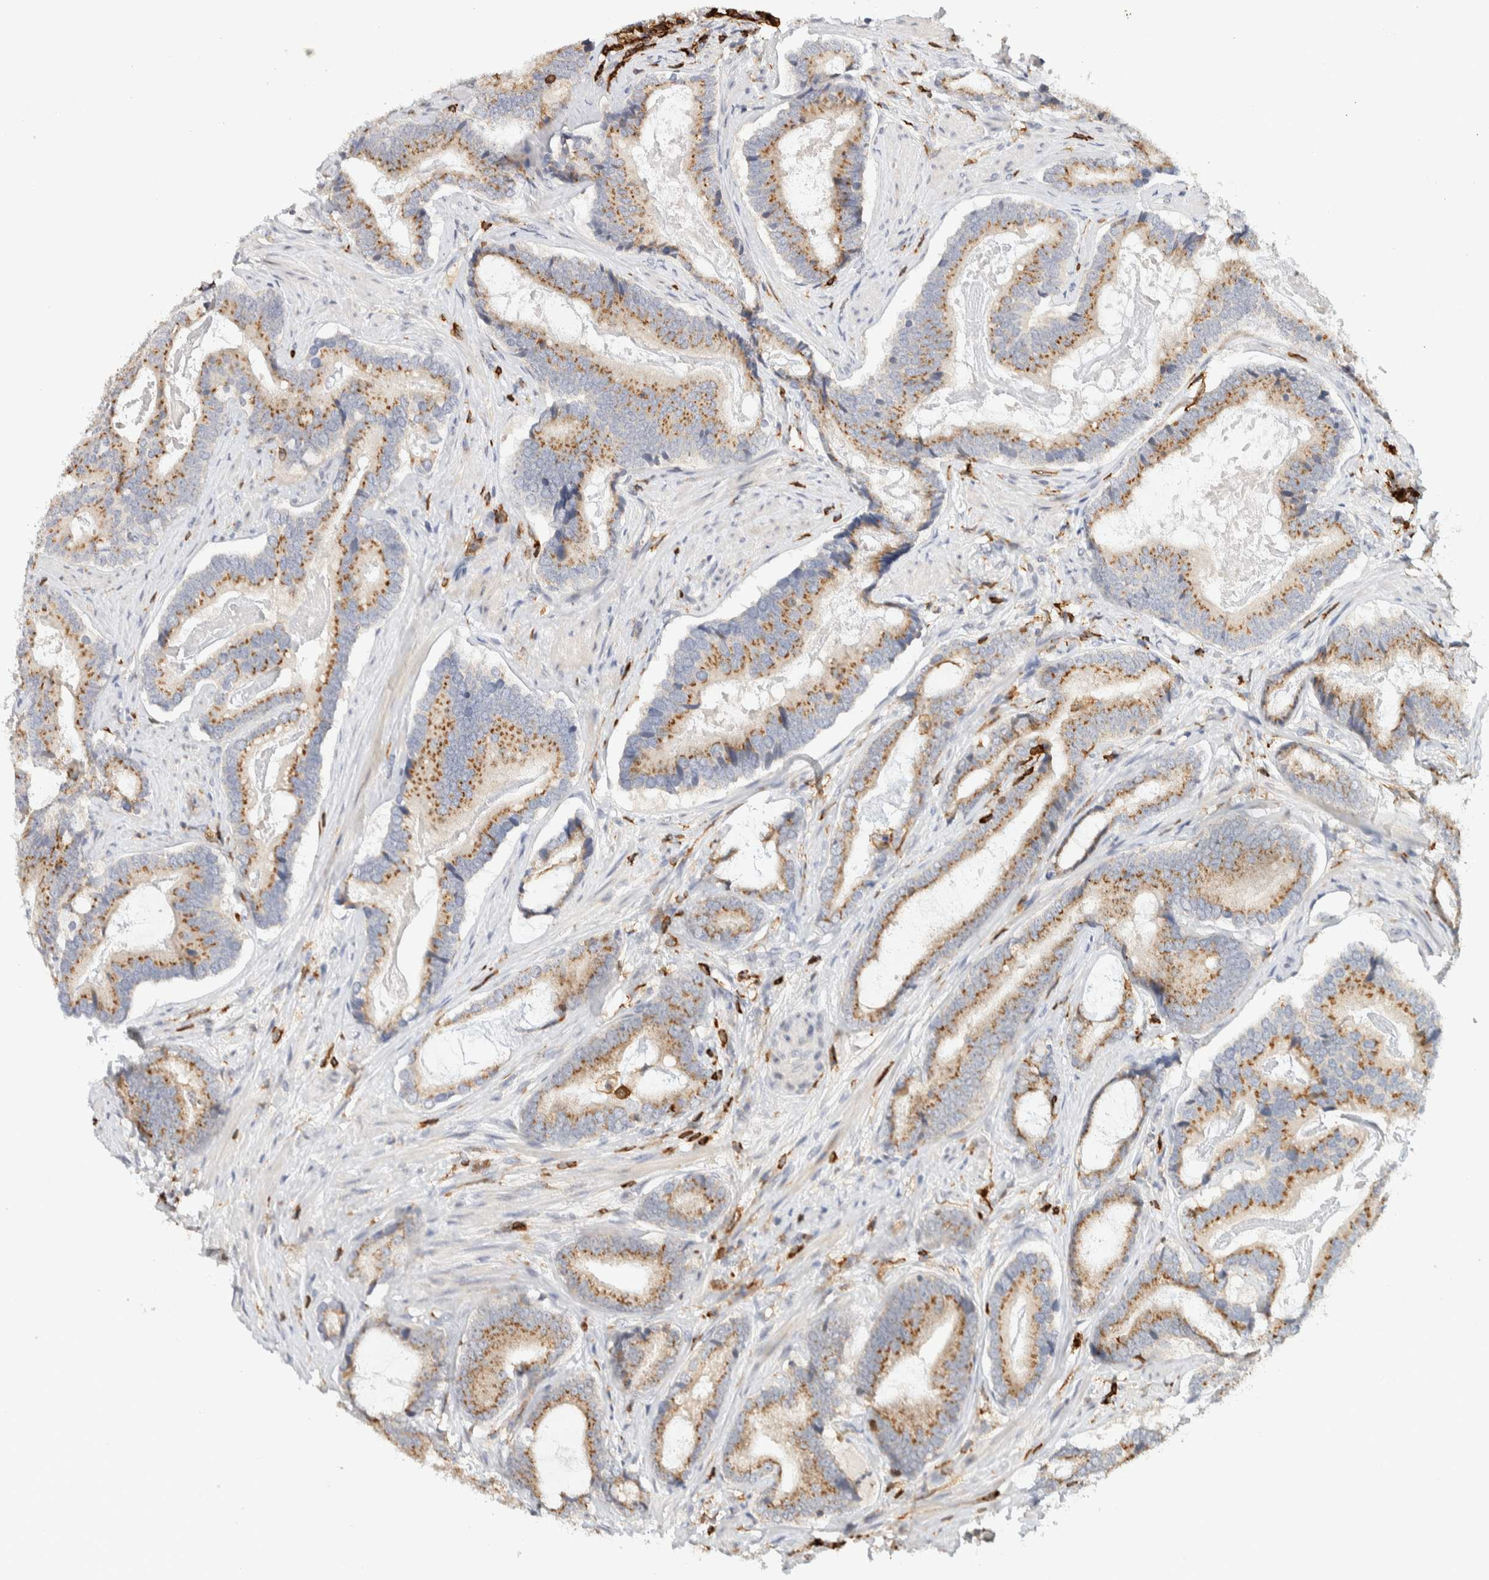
{"staining": {"intensity": "moderate", "quantity": ">75%", "location": "cytoplasmic/membranous"}, "tissue": "prostate cancer", "cell_type": "Tumor cells", "image_type": "cancer", "snomed": [{"axis": "morphology", "description": "Adenocarcinoma, High grade"}, {"axis": "topography", "description": "Prostate"}], "caption": "Brown immunohistochemical staining in adenocarcinoma (high-grade) (prostate) exhibits moderate cytoplasmic/membranous staining in approximately >75% of tumor cells. Ihc stains the protein of interest in brown and the nuclei are stained blue.", "gene": "RUNDC1", "patient": {"sex": "male", "age": 55}}